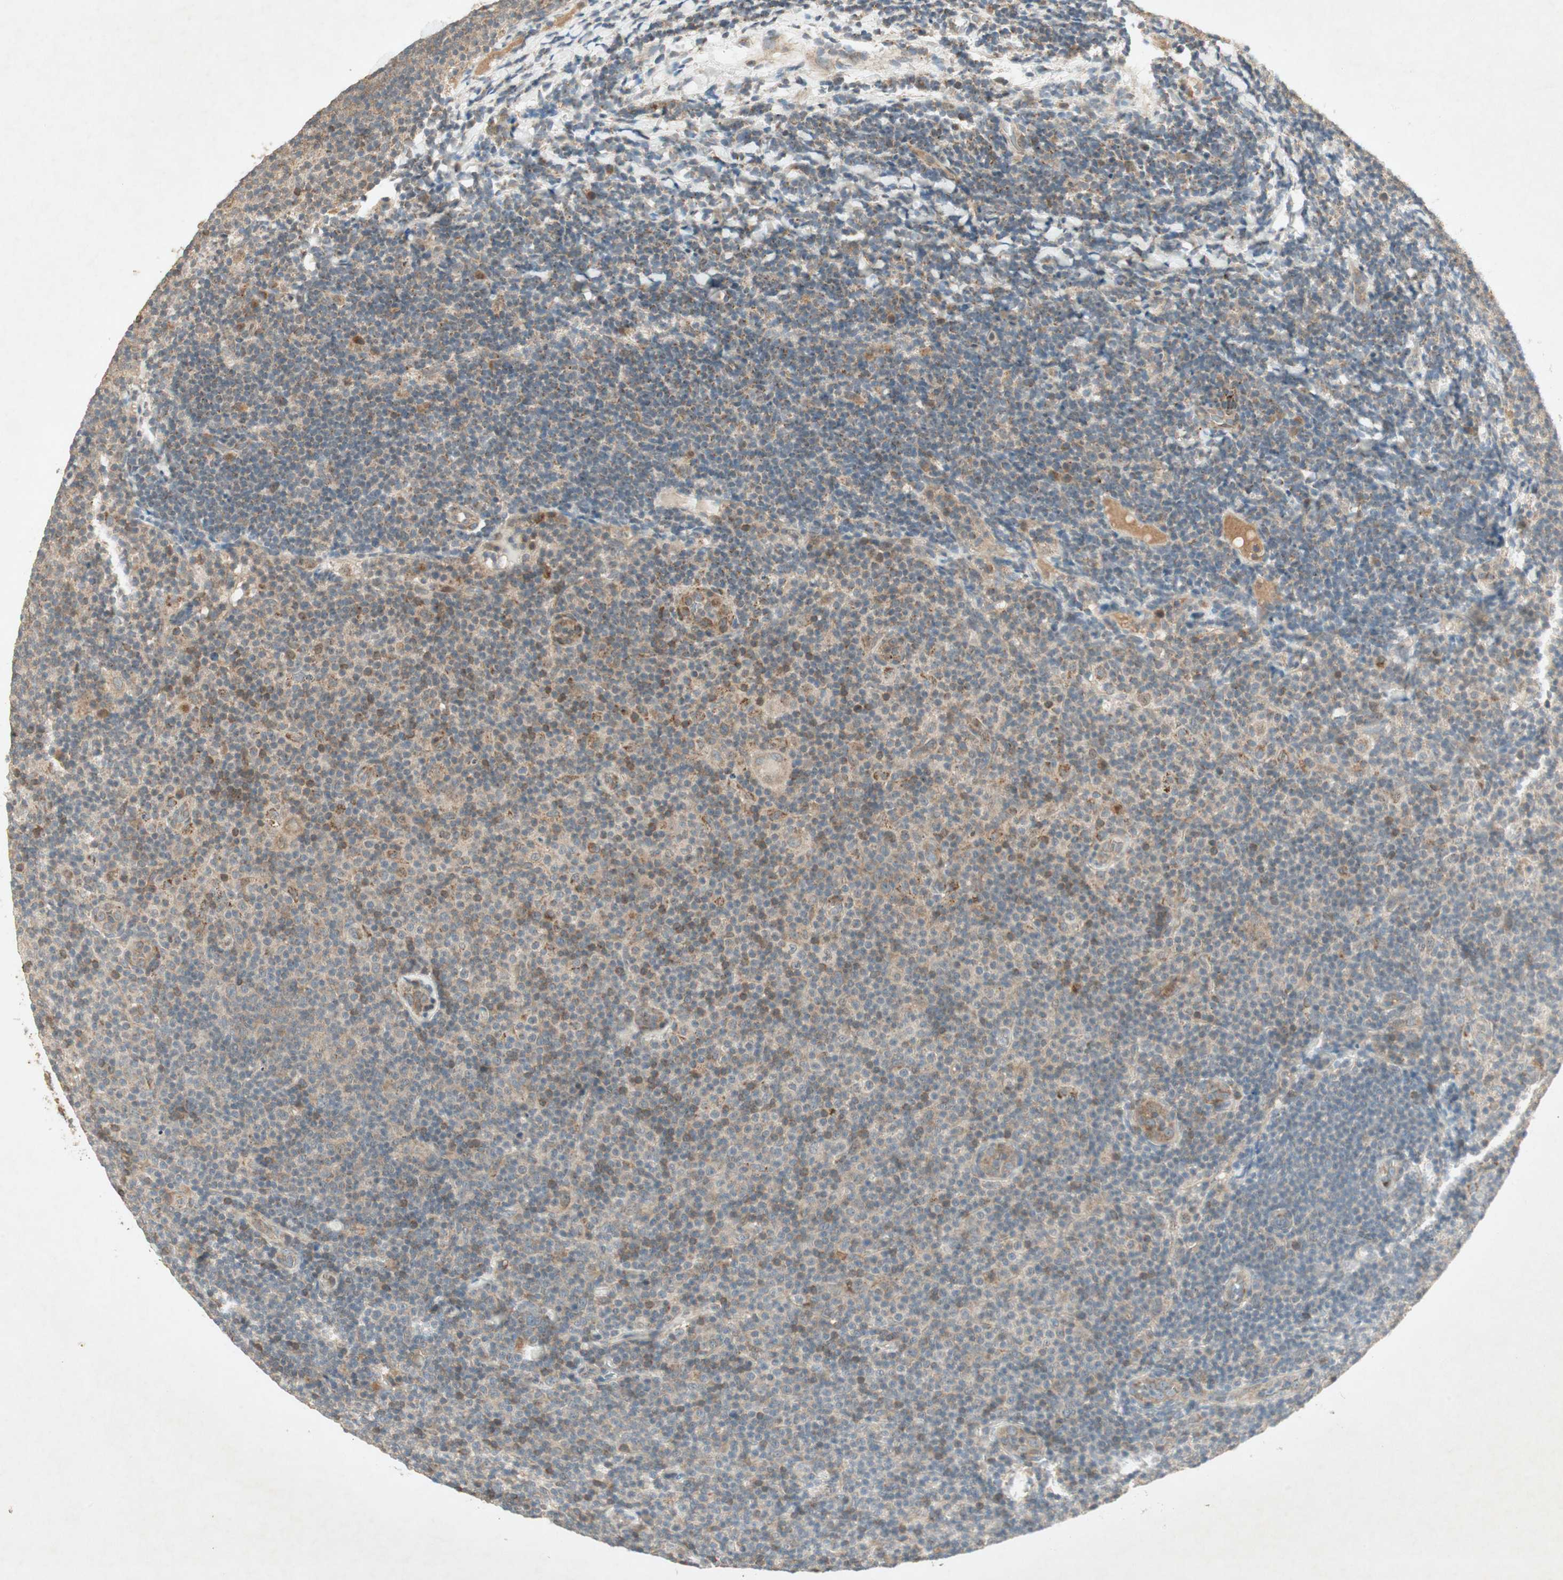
{"staining": {"intensity": "moderate", "quantity": "25%-75%", "location": "cytoplasmic/membranous"}, "tissue": "lymphoma", "cell_type": "Tumor cells", "image_type": "cancer", "snomed": [{"axis": "morphology", "description": "Malignant lymphoma, non-Hodgkin's type, Low grade"}, {"axis": "topography", "description": "Lymph node"}], "caption": "Immunohistochemical staining of lymphoma demonstrates medium levels of moderate cytoplasmic/membranous staining in about 25%-75% of tumor cells.", "gene": "USP2", "patient": {"sex": "male", "age": 83}}